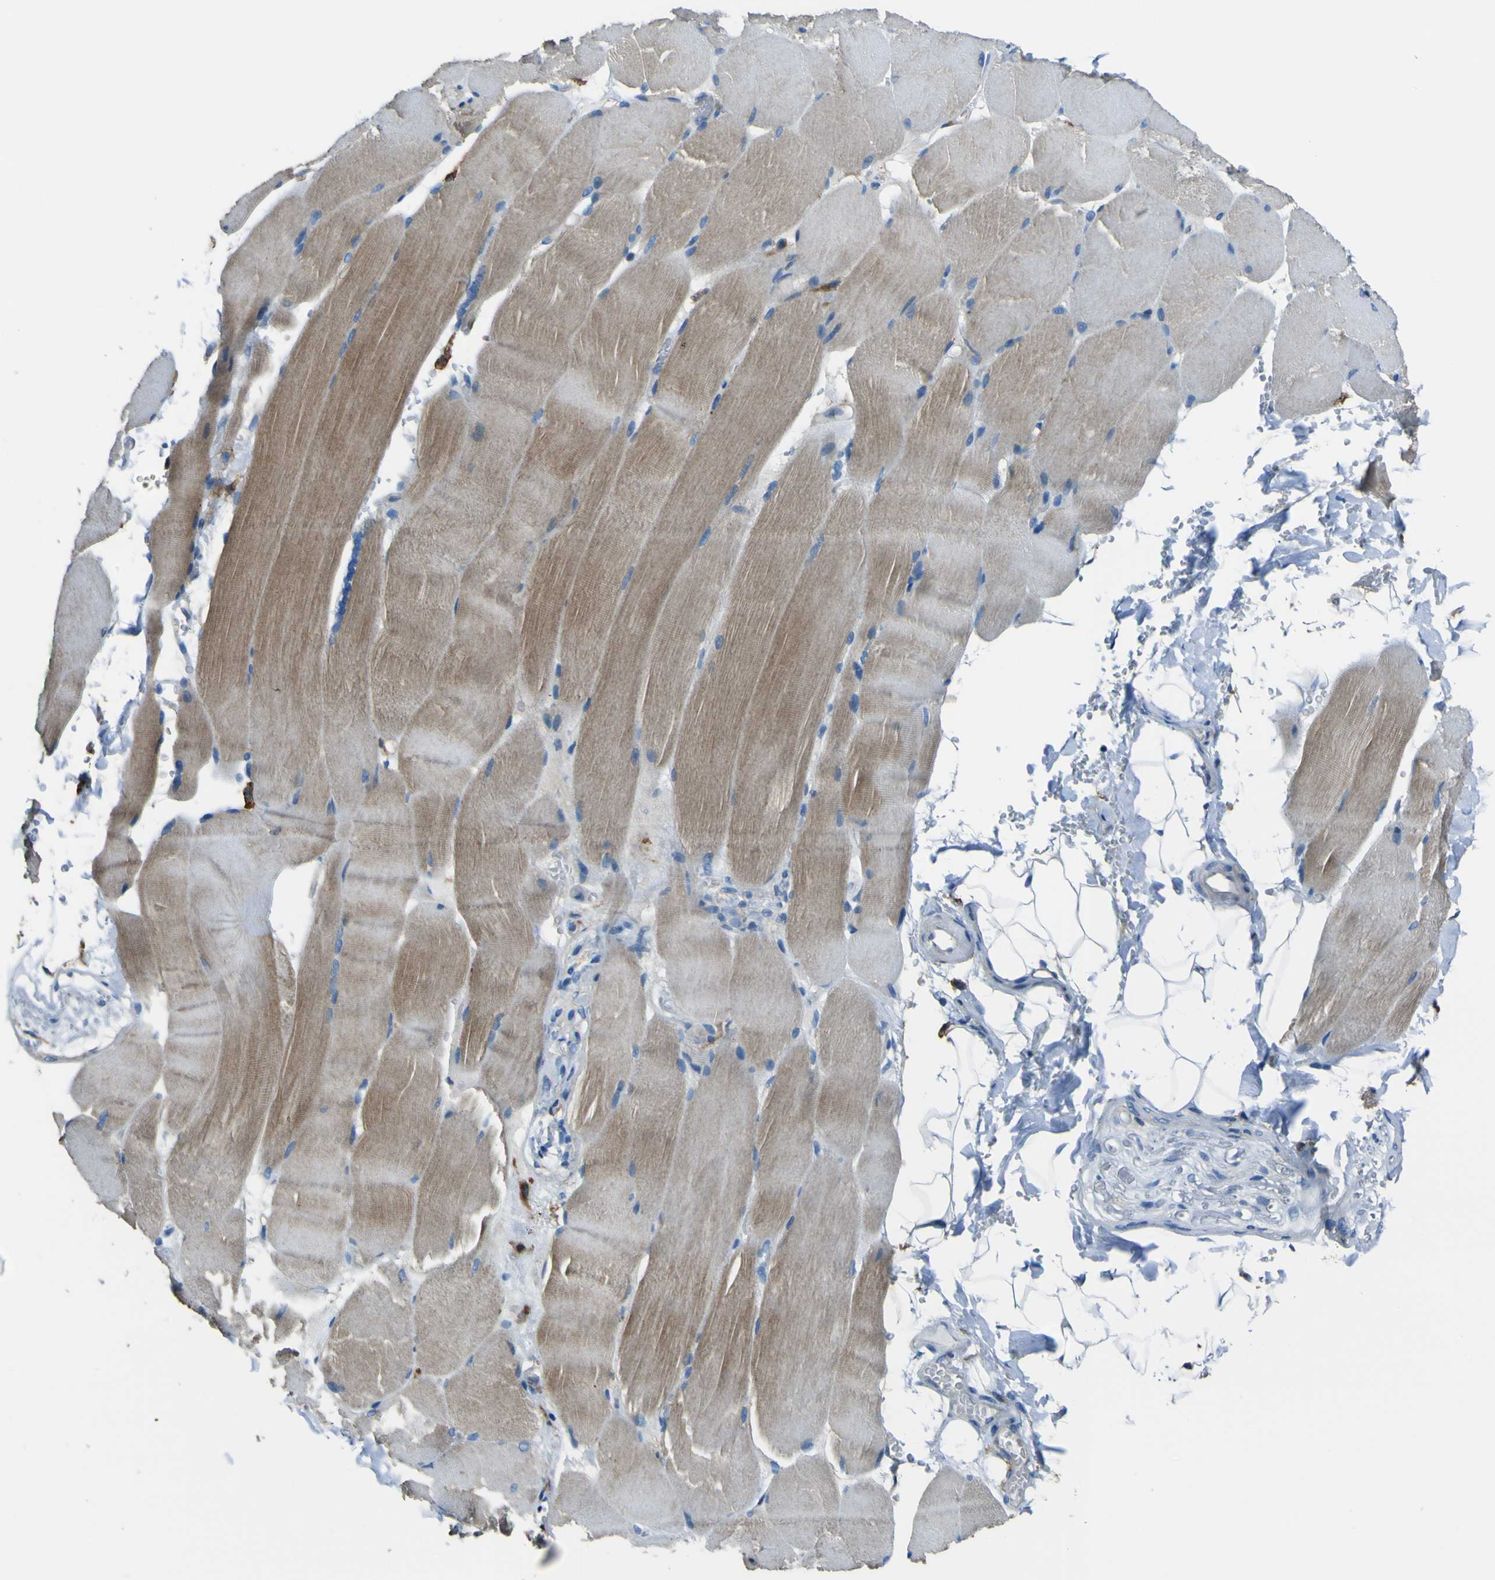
{"staining": {"intensity": "moderate", "quantity": ">75%", "location": "cytoplasmic/membranous"}, "tissue": "skeletal muscle", "cell_type": "Myocytes", "image_type": "normal", "snomed": [{"axis": "morphology", "description": "Normal tissue, NOS"}, {"axis": "topography", "description": "Skin"}, {"axis": "topography", "description": "Skeletal muscle"}], "caption": "Immunohistochemistry micrograph of benign skeletal muscle: human skeletal muscle stained using immunohistochemistry reveals medium levels of moderate protein expression localized specifically in the cytoplasmic/membranous of myocytes, appearing as a cytoplasmic/membranous brown color.", "gene": "LAIR1", "patient": {"sex": "male", "age": 83}}